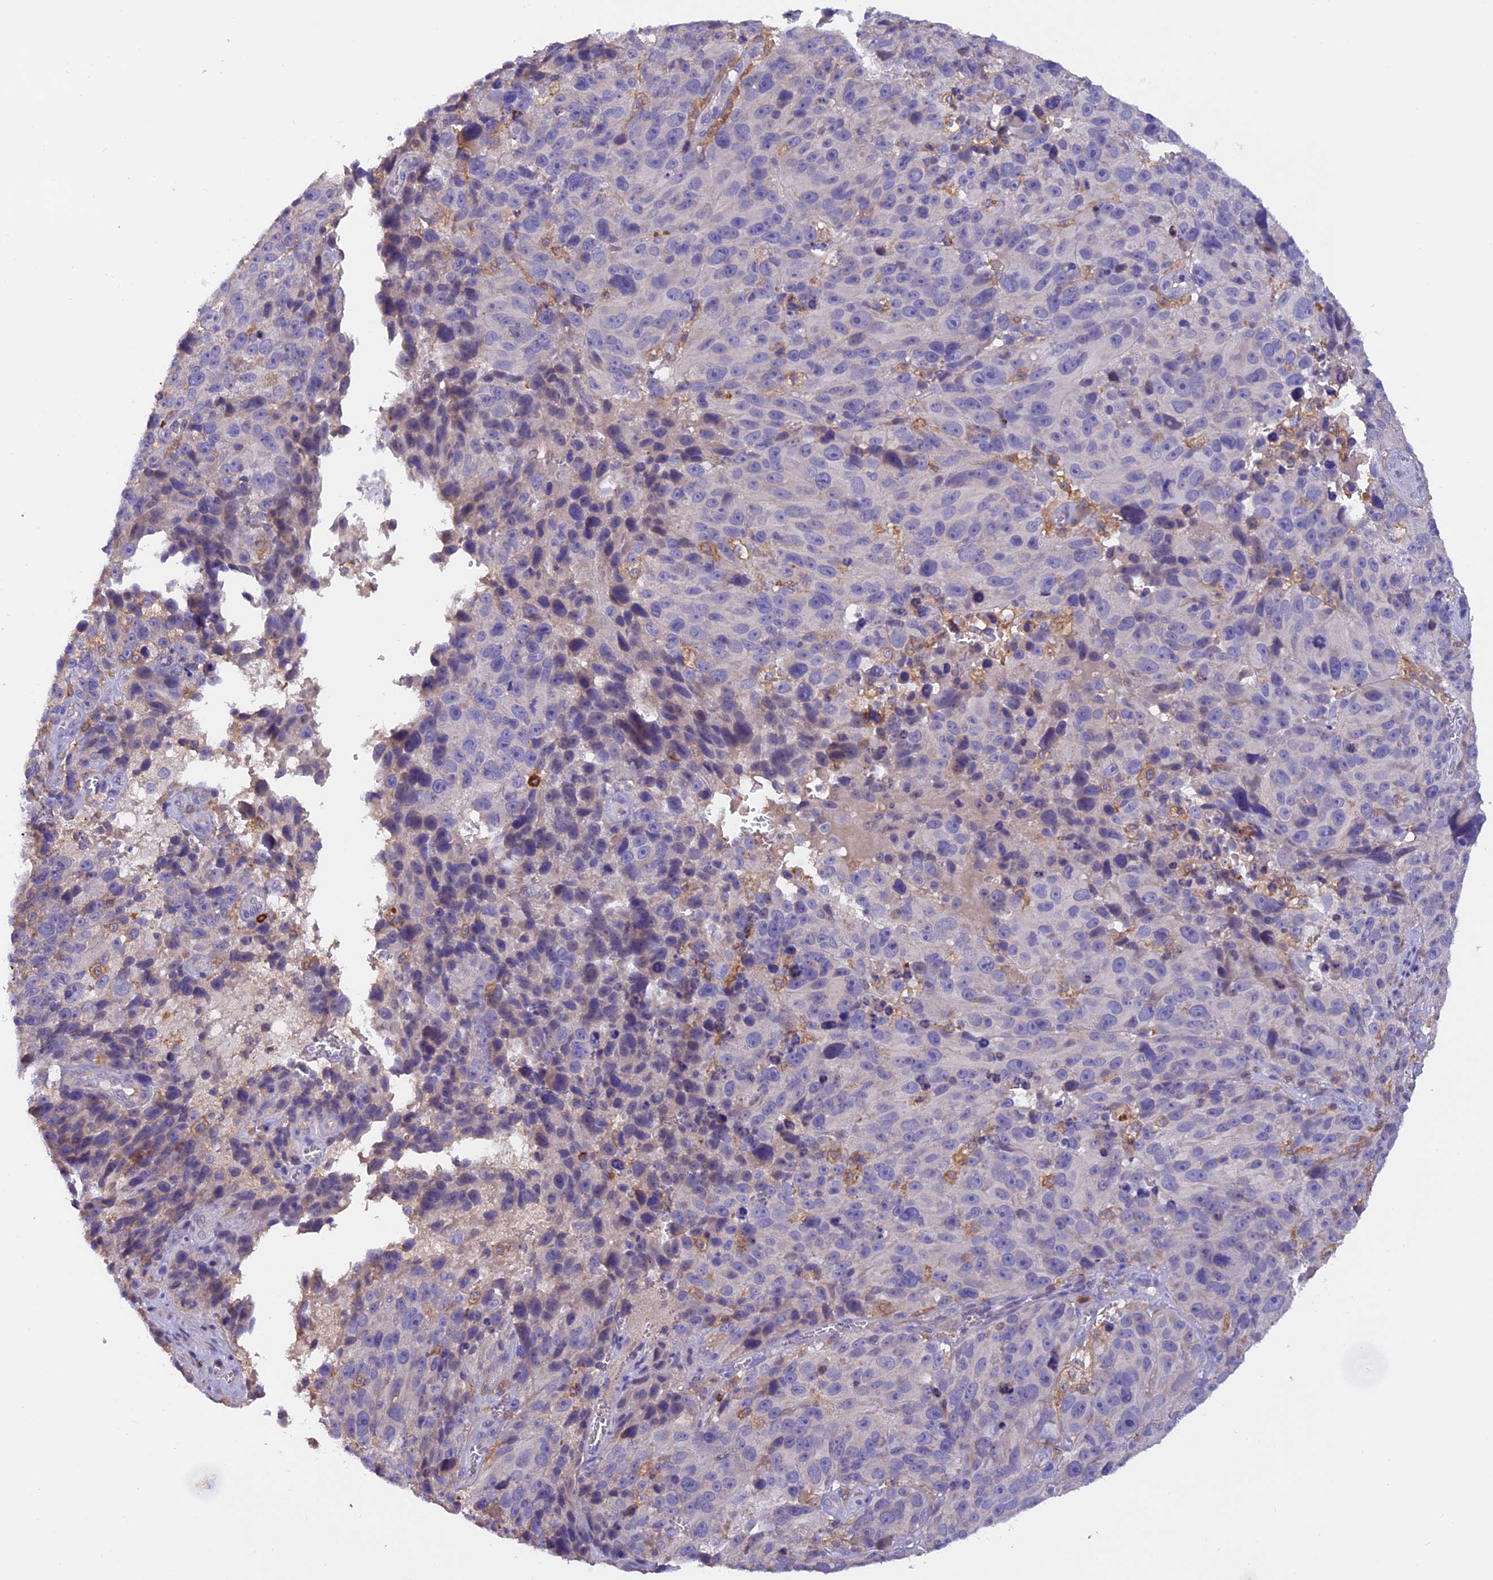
{"staining": {"intensity": "negative", "quantity": "none", "location": "none"}, "tissue": "melanoma", "cell_type": "Tumor cells", "image_type": "cancer", "snomed": [{"axis": "morphology", "description": "Malignant melanoma, NOS"}, {"axis": "topography", "description": "Skin"}], "caption": "This is an IHC histopathology image of human malignant melanoma. There is no positivity in tumor cells.", "gene": "LPXN", "patient": {"sex": "male", "age": 84}}